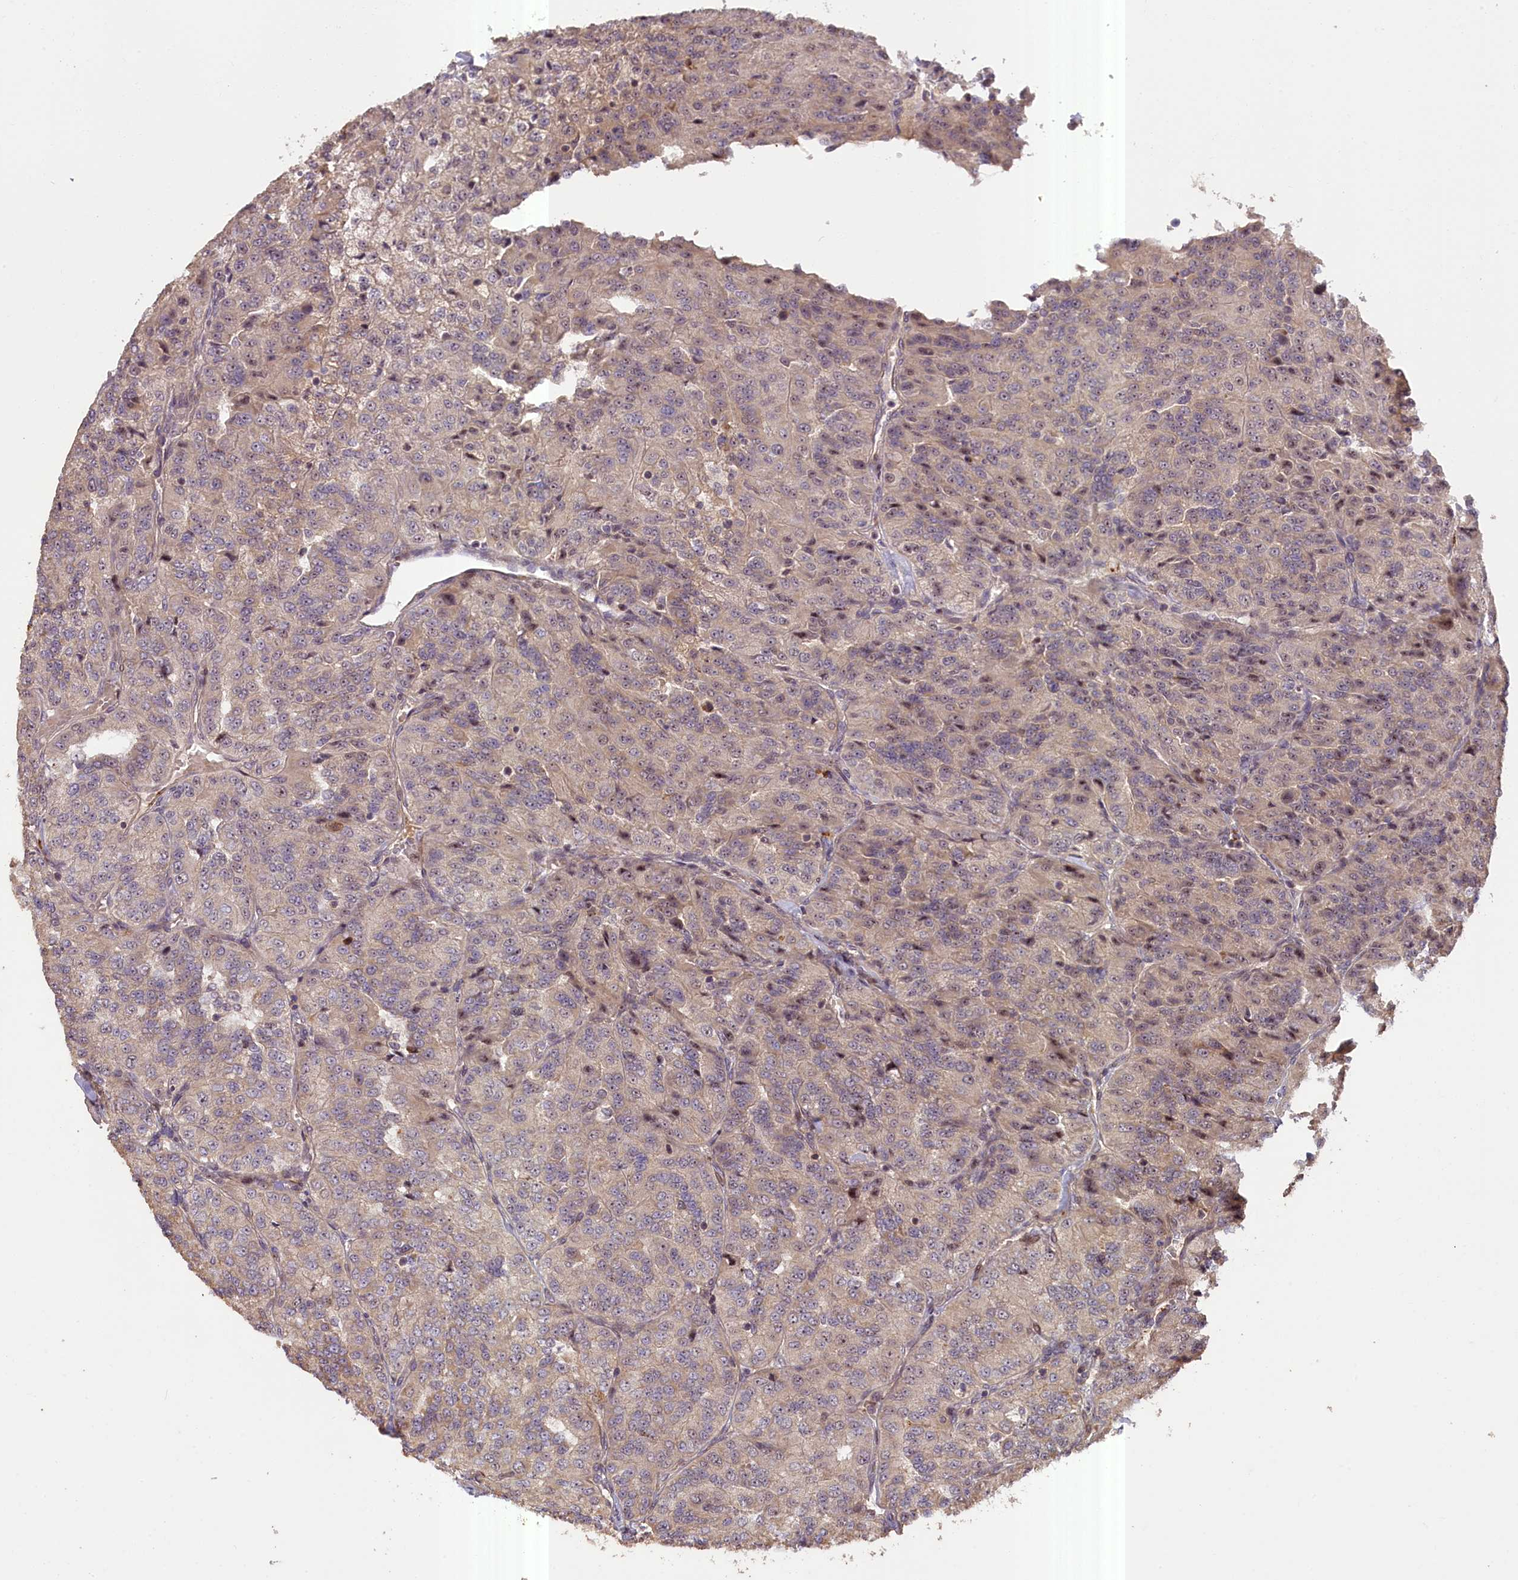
{"staining": {"intensity": "weak", "quantity": "25%-75%", "location": "cytoplasmic/membranous,nuclear"}, "tissue": "renal cancer", "cell_type": "Tumor cells", "image_type": "cancer", "snomed": [{"axis": "morphology", "description": "Adenocarcinoma, NOS"}, {"axis": "topography", "description": "Kidney"}], "caption": "This histopathology image reveals IHC staining of human renal cancer (adenocarcinoma), with low weak cytoplasmic/membranous and nuclear expression in about 25%-75% of tumor cells.", "gene": "FUZ", "patient": {"sex": "female", "age": 63}}